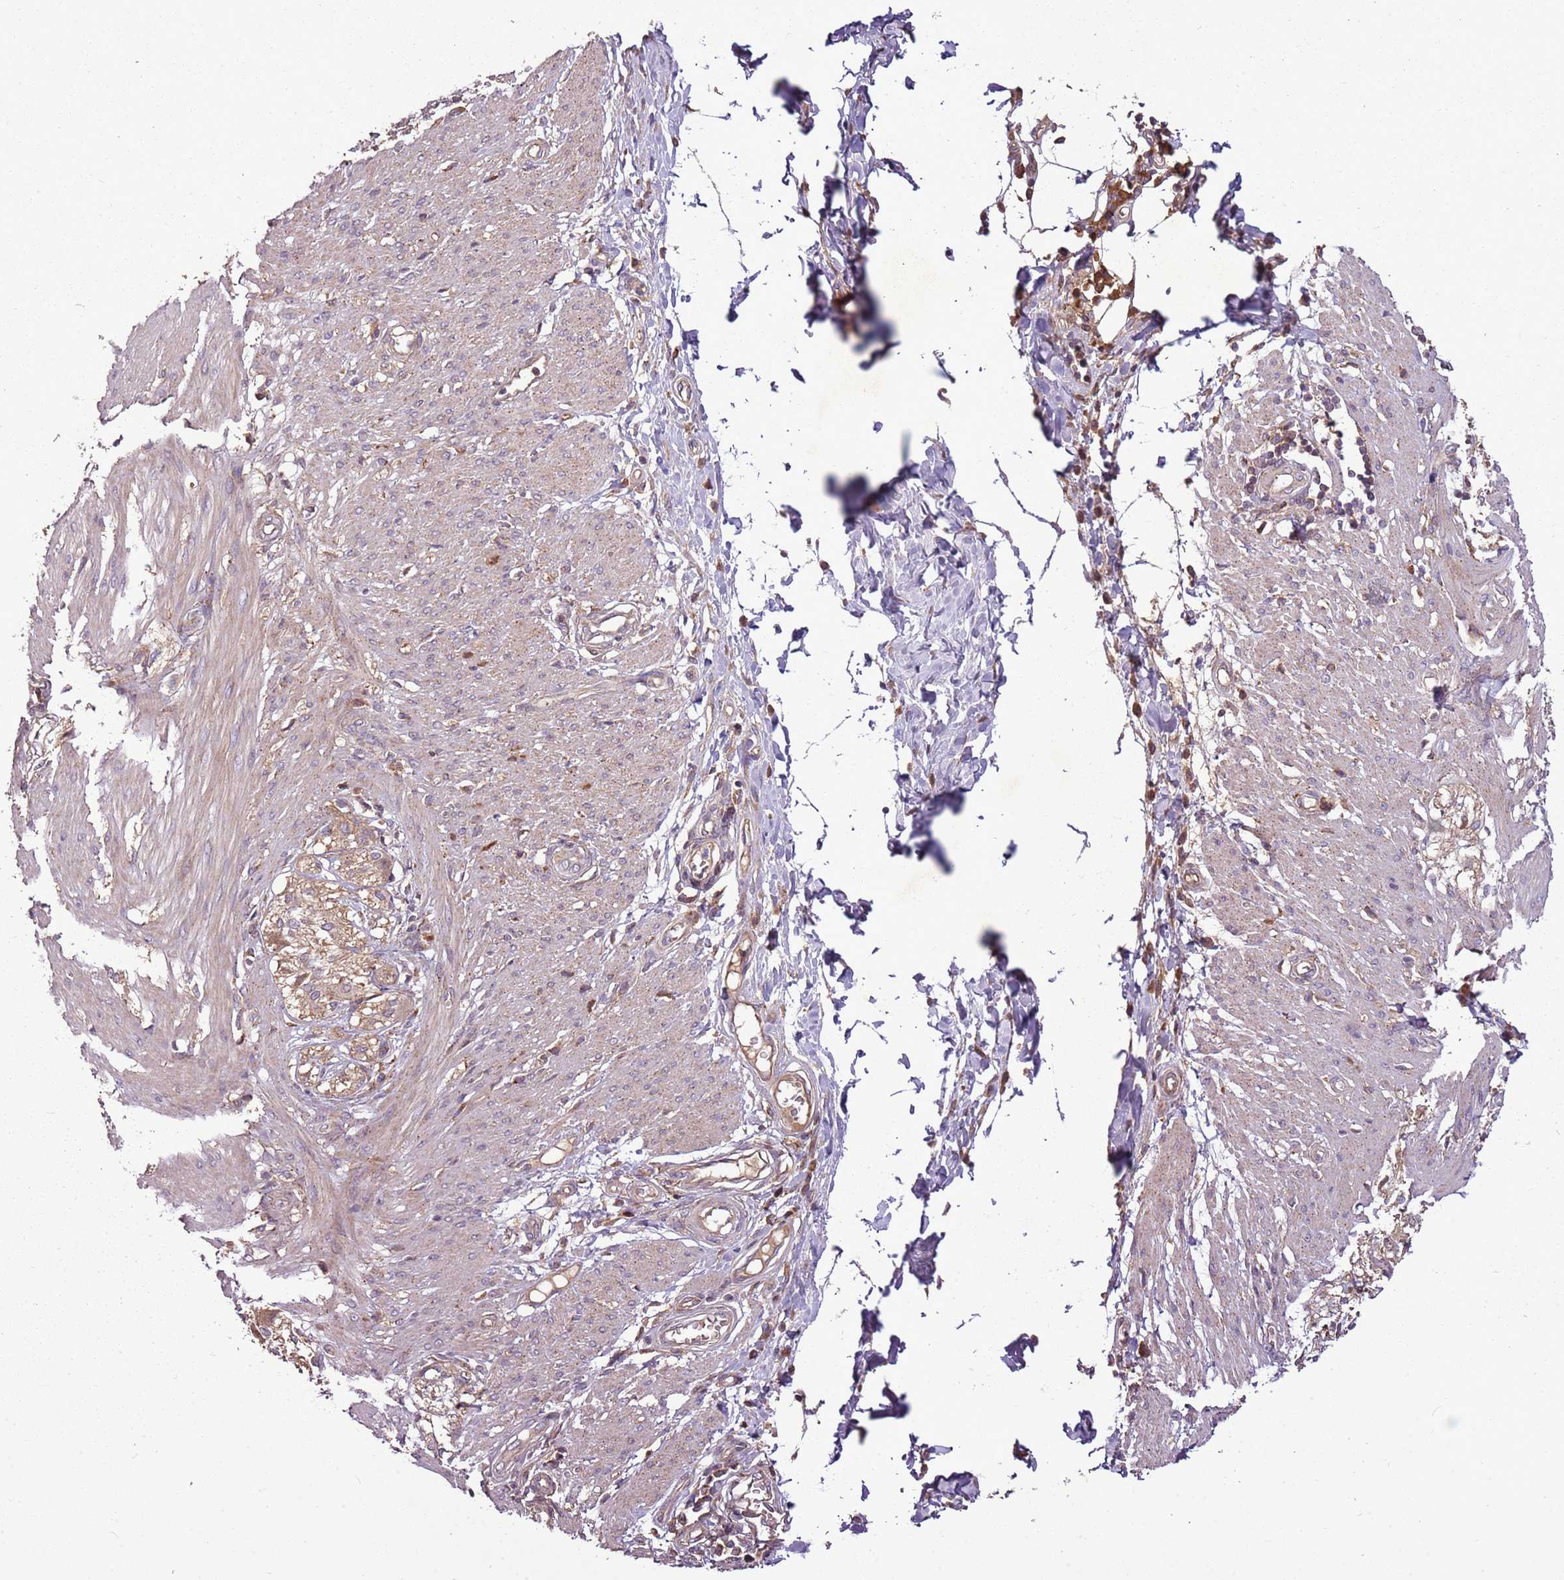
{"staining": {"intensity": "weak", "quantity": "25%-75%", "location": "cytoplasmic/membranous"}, "tissue": "smooth muscle", "cell_type": "Smooth muscle cells", "image_type": "normal", "snomed": [{"axis": "morphology", "description": "Normal tissue, NOS"}, {"axis": "morphology", "description": "Adenocarcinoma, NOS"}, {"axis": "topography", "description": "Colon"}, {"axis": "topography", "description": "Peripheral nerve tissue"}], "caption": "IHC micrograph of normal smooth muscle: smooth muscle stained using immunohistochemistry reveals low levels of weak protein expression localized specifically in the cytoplasmic/membranous of smooth muscle cells, appearing as a cytoplasmic/membranous brown color.", "gene": "ANKRD24", "patient": {"sex": "male", "age": 14}}